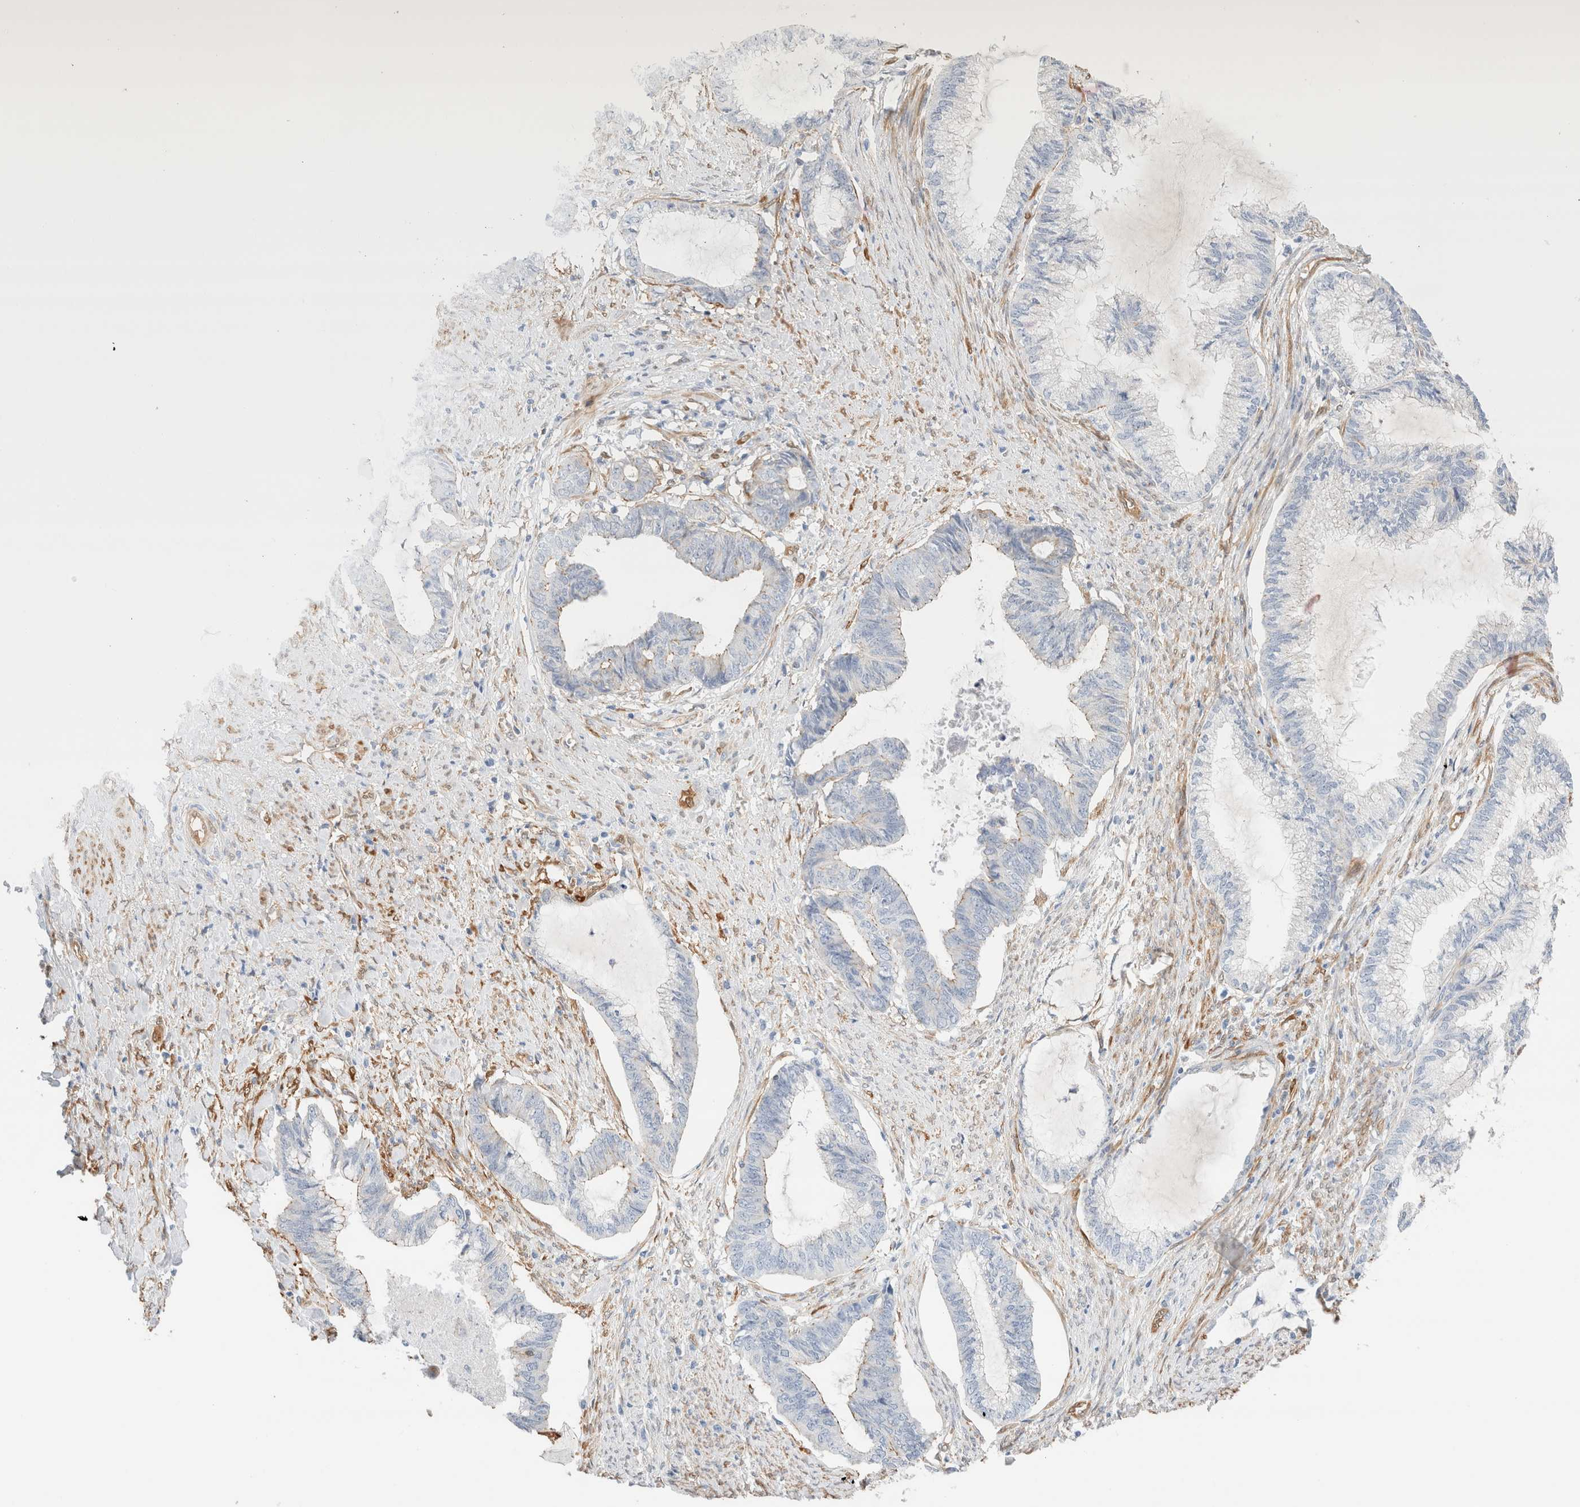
{"staining": {"intensity": "weak", "quantity": "<25%", "location": "cytoplasmic/membranous"}, "tissue": "endometrial cancer", "cell_type": "Tumor cells", "image_type": "cancer", "snomed": [{"axis": "morphology", "description": "Adenocarcinoma, NOS"}, {"axis": "topography", "description": "Endometrium"}], "caption": "Immunohistochemistry image of human endometrial cancer stained for a protein (brown), which demonstrates no positivity in tumor cells.", "gene": "LMCD1", "patient": {"sex": "female", "age": 86}}